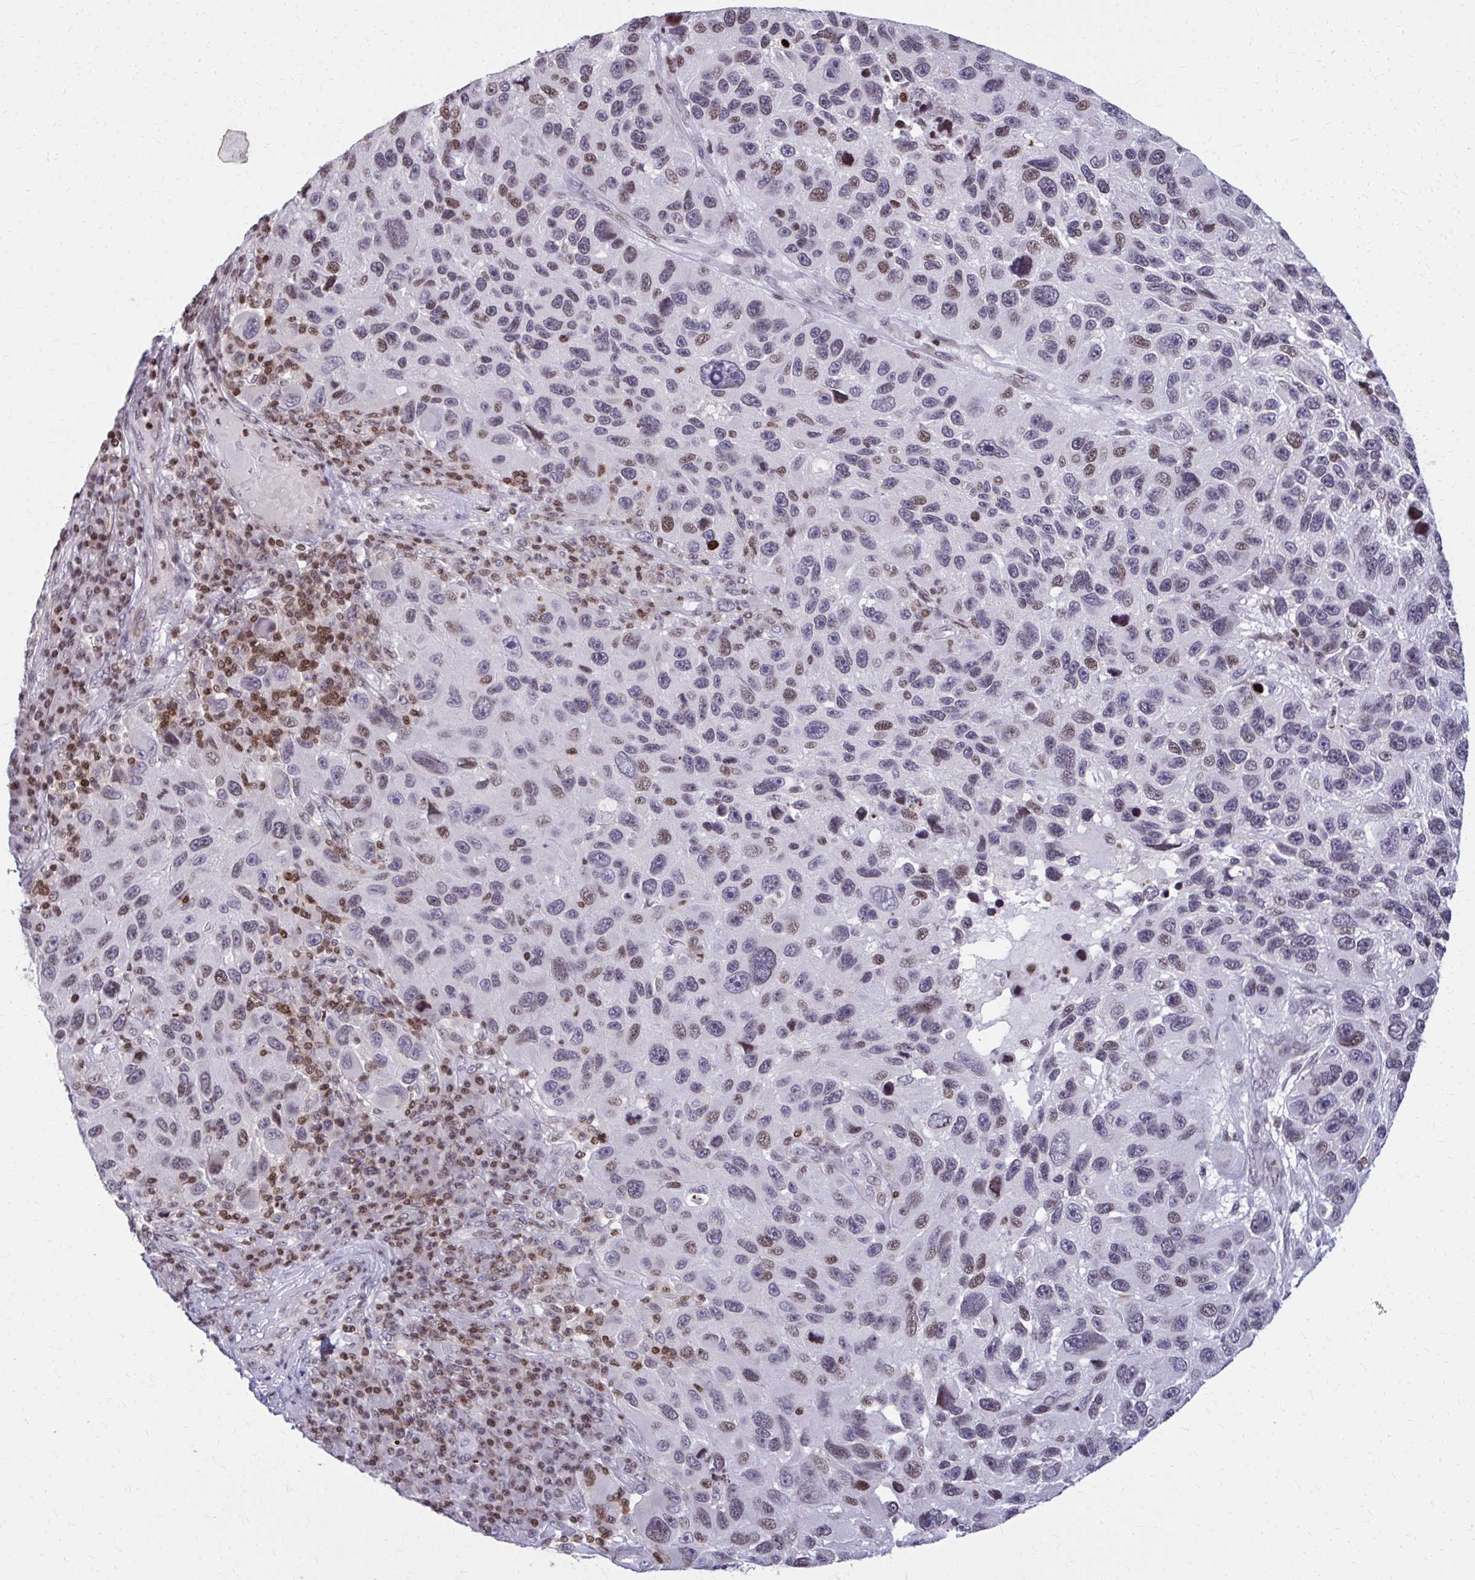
{"staining": {"intensity": "weak", "quantity": "25%-75%", "location": "nuclear"}, "tissue": "melanoma", "cell_type": "Tumor cells", "image_type": "cancer", "snomed": [{"axis": "morphology", "description": "Malignant melanoma, NOS"}, {"axis": "topography", "description": "Skin"}], "caption": "Protein analysis of malignant melanoma tissue displays weak nuclear staining in approximately 25%-75% of tumor cells.", "gene": "AP5M1", "patient": {"sex": "male", "age": 53}}